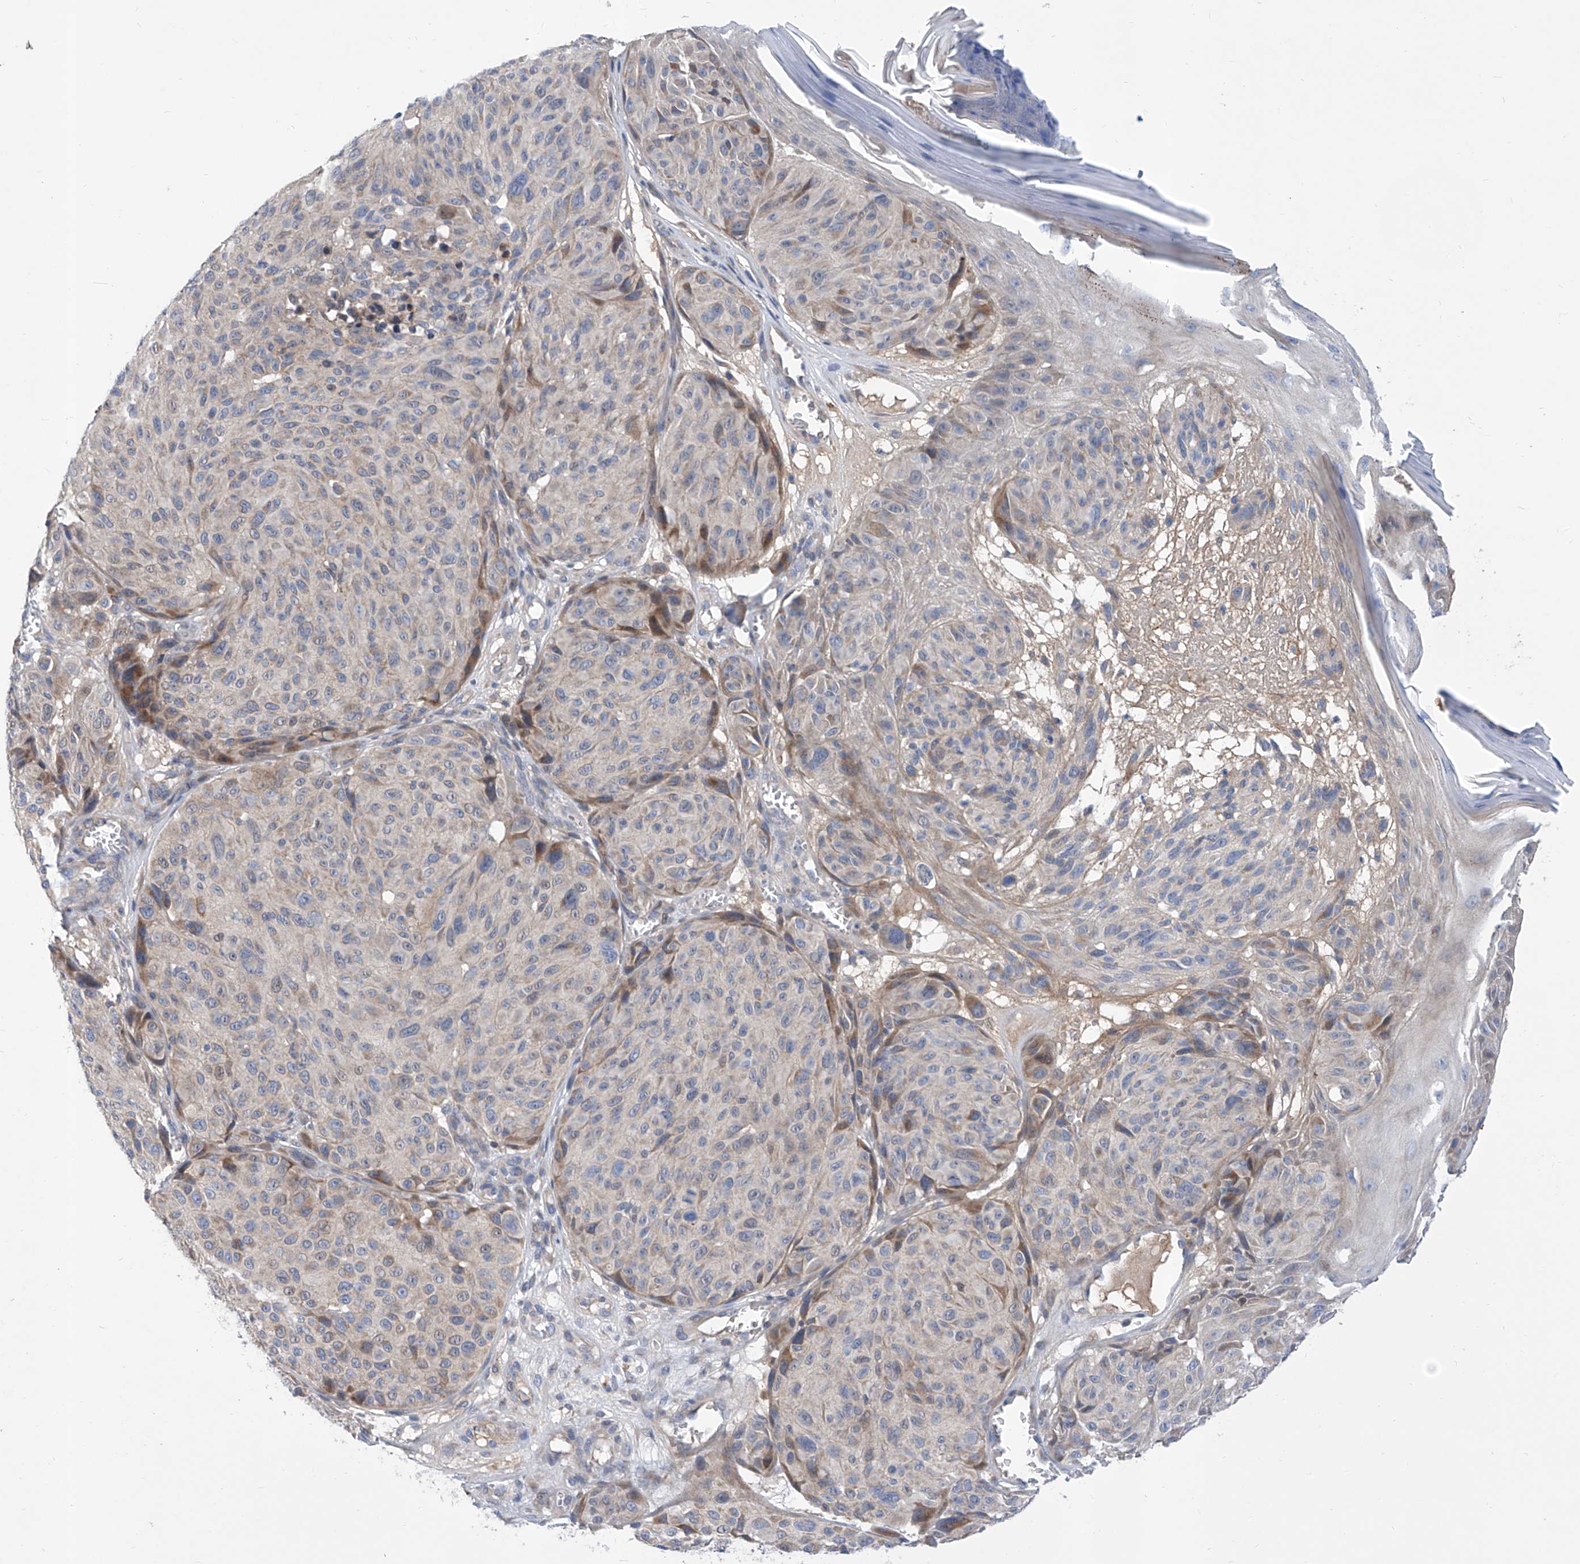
{"staining": {"intensity": "moderate", "quantity": "<25%", "location": "cytoplasmic/membranous"}, "tissue": "melanoma", "cell_type": "Tumor cells", "image_type": "cancer", "snomed": [{"axis": "morphology", "description": "Malignant melanoma, NOS"}, {"axis": "topography", "description": "Skin"}], "caption": "Protein analysis of malignant melanoma tissue demonstrates moderate cytoplasmic/membranous staining in about <25% of tumor cells. Ihc stains the protein of interest in brown and the nuclei are stained blue.", "gene": "SRBD1", "patient": {"sex": "male", "age": 83}}